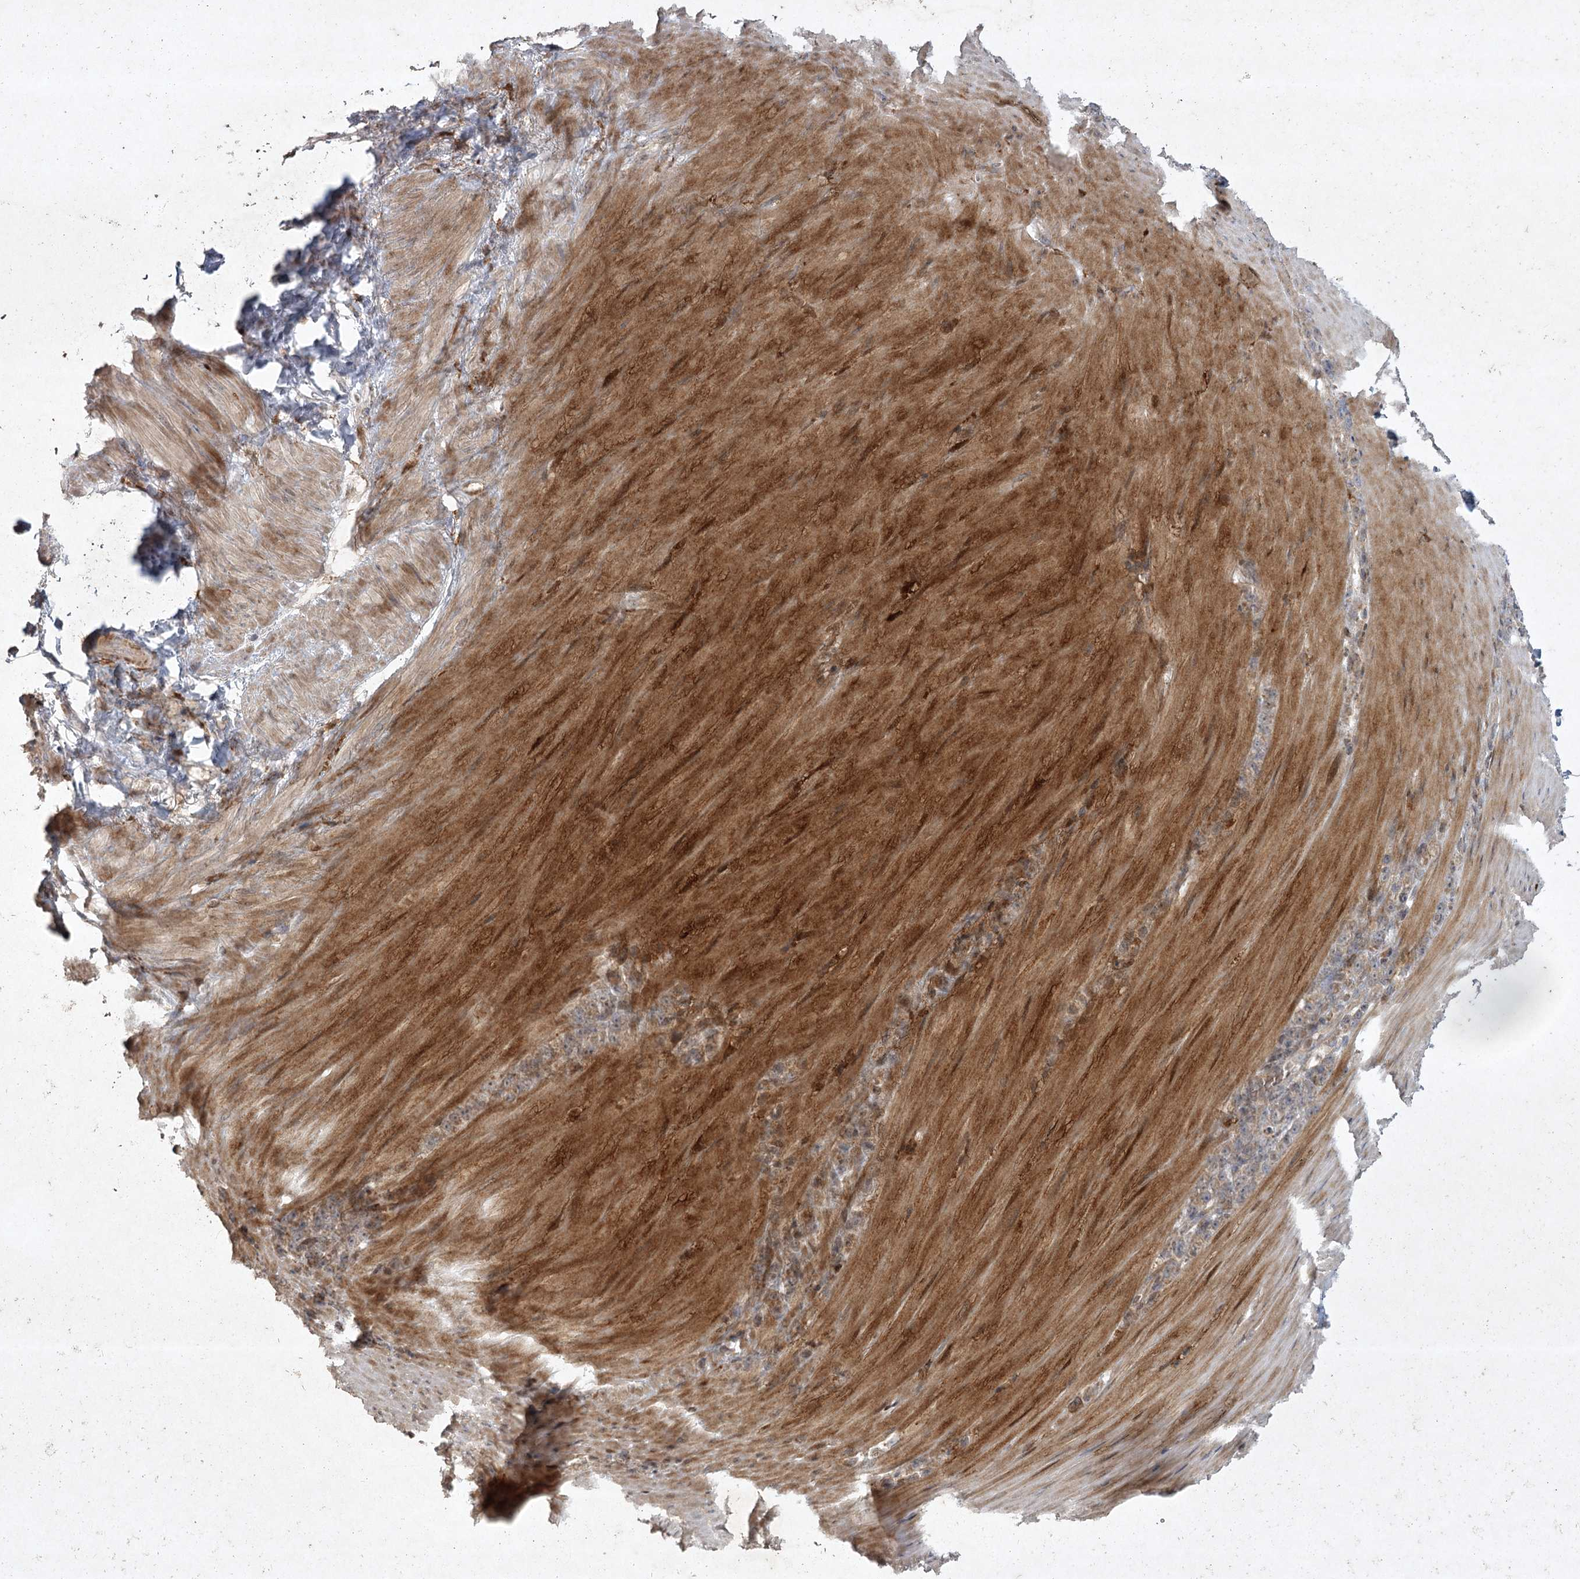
{"staining": {"intensity": "weak", "quantity": ">75%", "location": "cytoplasmic/membranous"}, "tissue": "stomach cancer", "cell_type": "Tumor cells", "image_type": "cancer", "snomed": [{"axis": "morphology", "description": "Normal tissue, NOS"}, {"axis": "morphology", "description": "Adenocarcinoma, NOS"}, {"axis": "topography", "description": "Stomach"}], "caption": "Weak cytoplasmic/membranous protein positivity is appreciated in about >75% of tumor cells in stomach cancer.", "gene": "KBTBD4", "patient": {"sex": "male", "age": 82}}